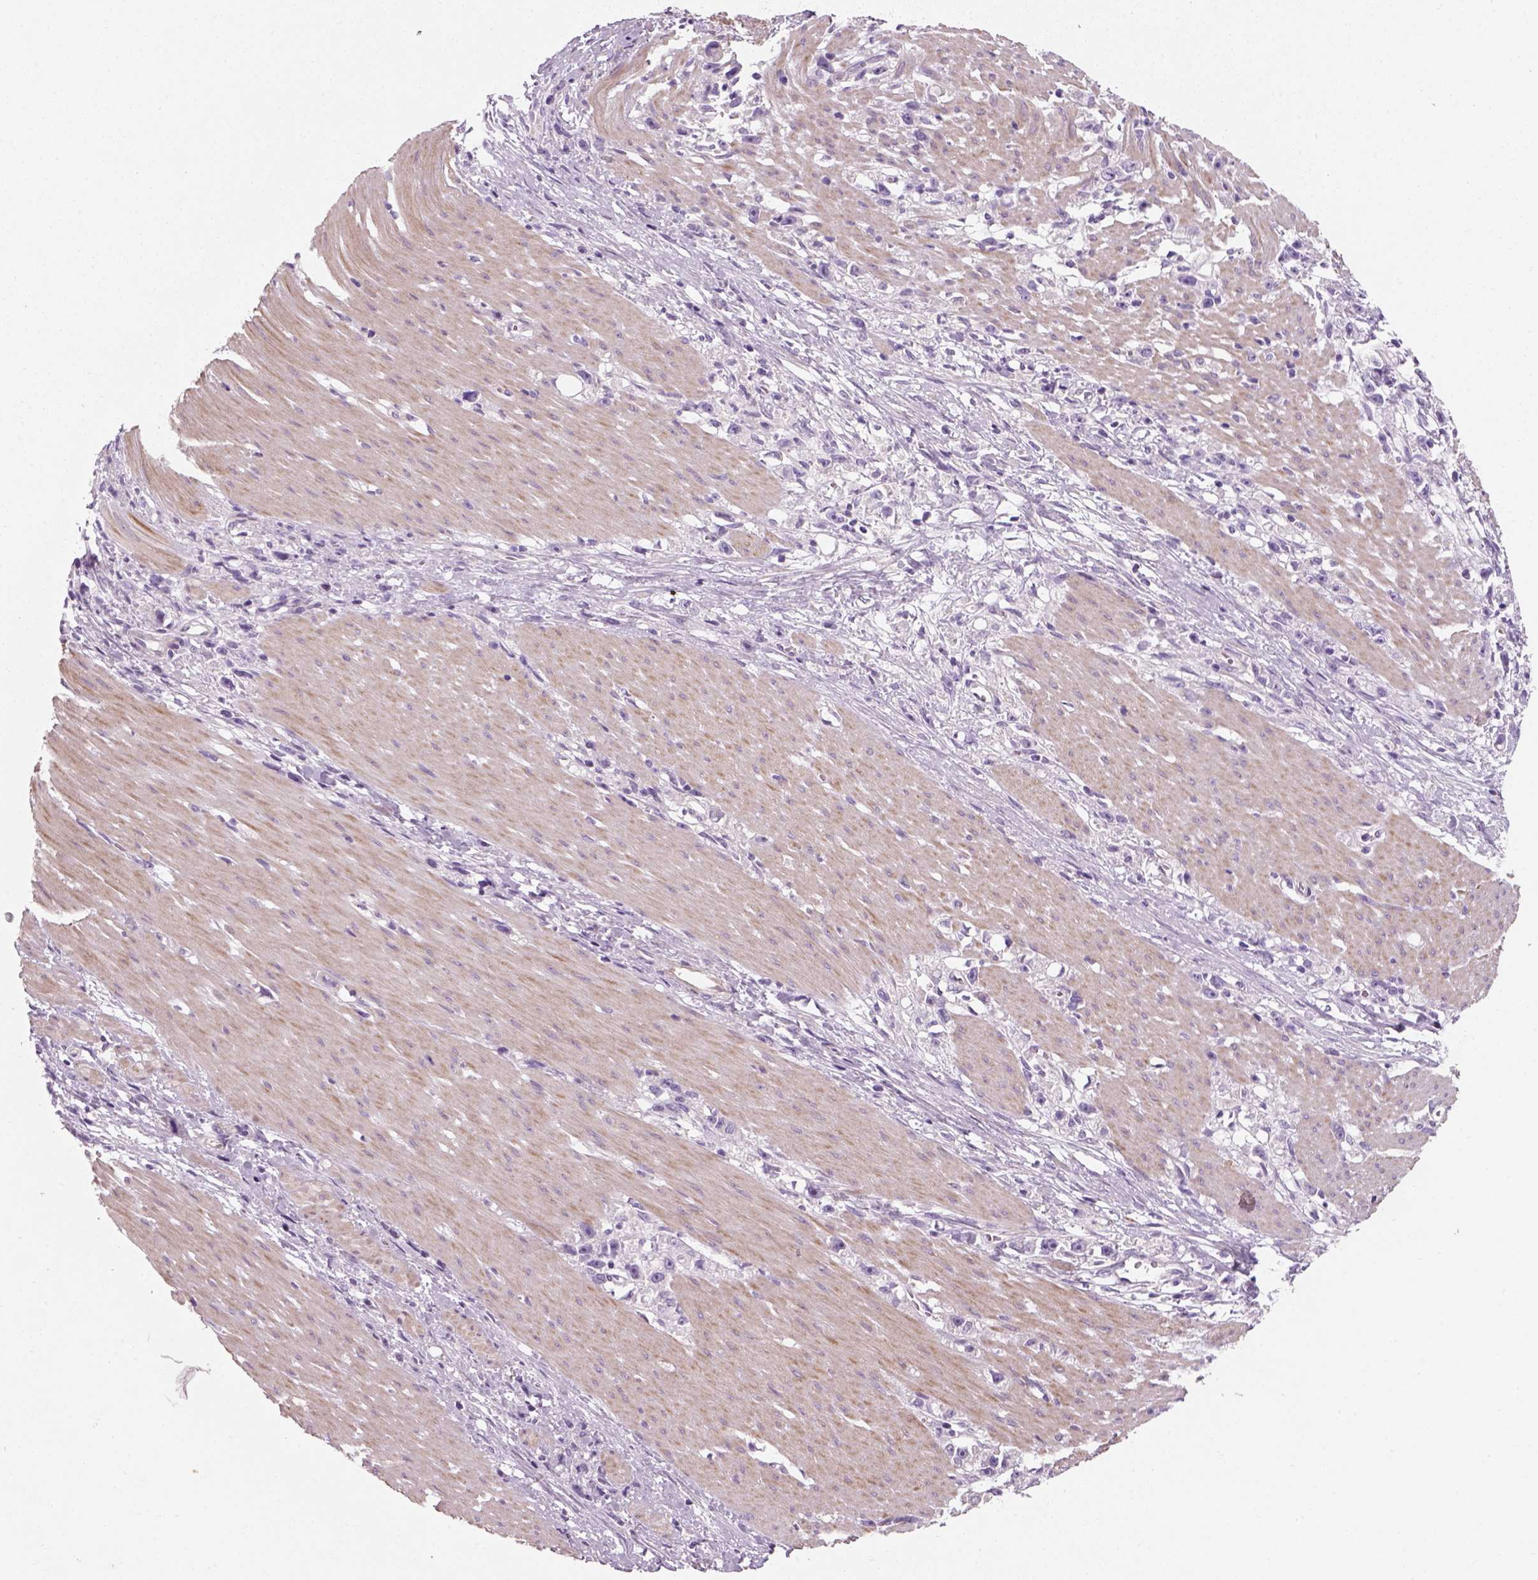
{"staining": {"intensity": "negative", "quantity": "none", "location": "none"}, "tissue": "stomach cancer", "cell_type": "Tumor cells", "image_type": "cancer", "snomed": [{"axis": "morphology", "description": "Adenocarcinoma, NOS"}, {"axis": "topography", "description": "Stomach"}], "caption": "This is an immunohistochemistry micrograph of human stomach cancer (adenocarcinoma). There is no expression in tumor cells.", "gene": "ELOVL3", "patient": {"sex": "female", "age": 59}}